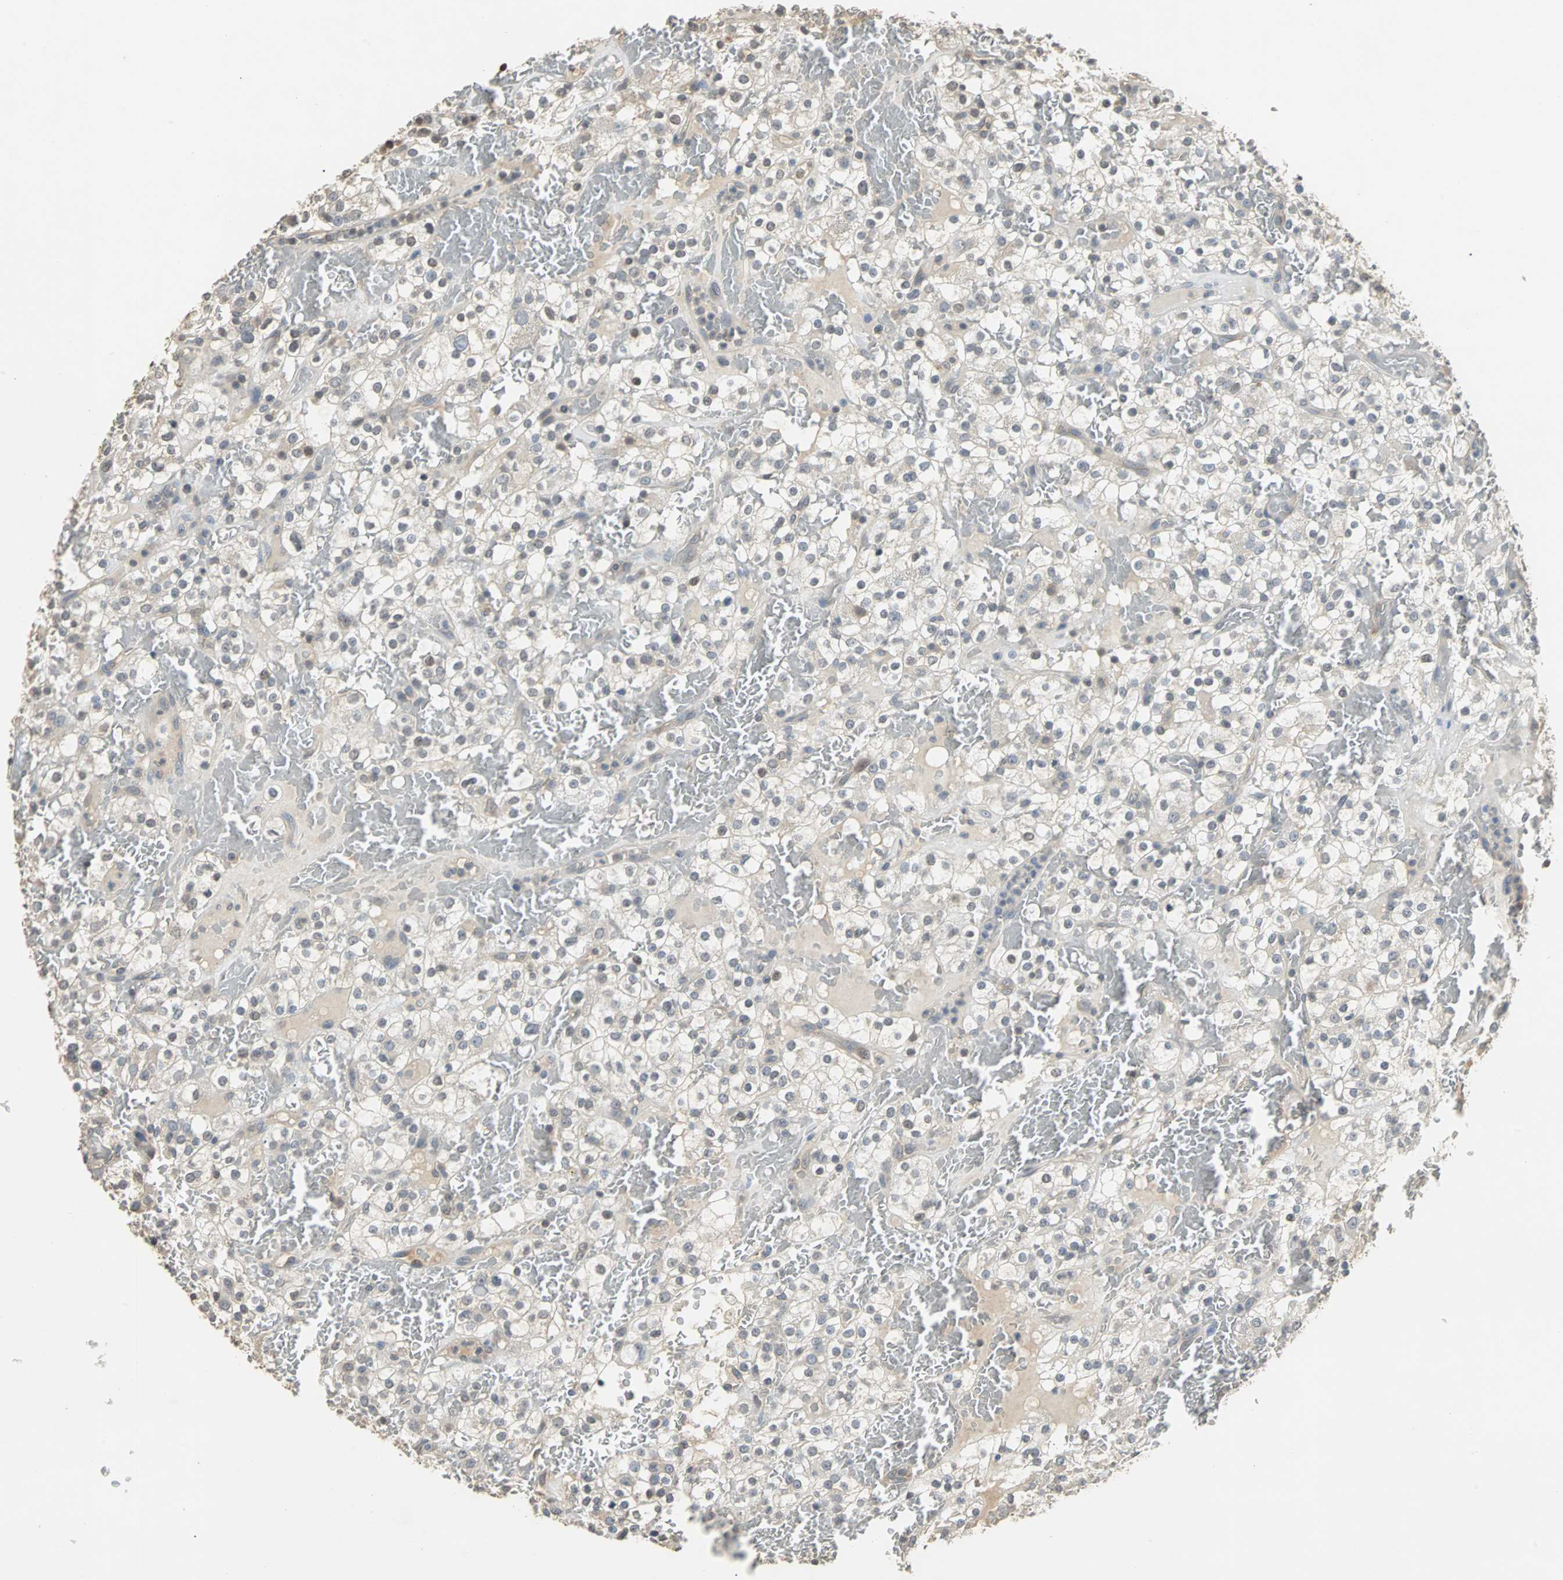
{"staining": {"intensity": "weak", "quantity": "<25%", "location": "cytoplasmic/membranous,nuclear"}, "tissue": "renal cancer", "cell_type": "Tumor cells", "image_type": "cancer", "snomed": [{"axis": "morphology", "description": "Normal tissue, NOS"}, {"axis": "morphology", "description": "Adenocarcinoma, NOS"}, {"axis": "topography", "description": "Kidney"}], "caption": "This is an immunohistochemistry photomicrograph of adenocarcinoma (renal). There is no expression in tumor cells.", "gene": "ABHD2", "patient": {"sex": "female", "age": 72}}